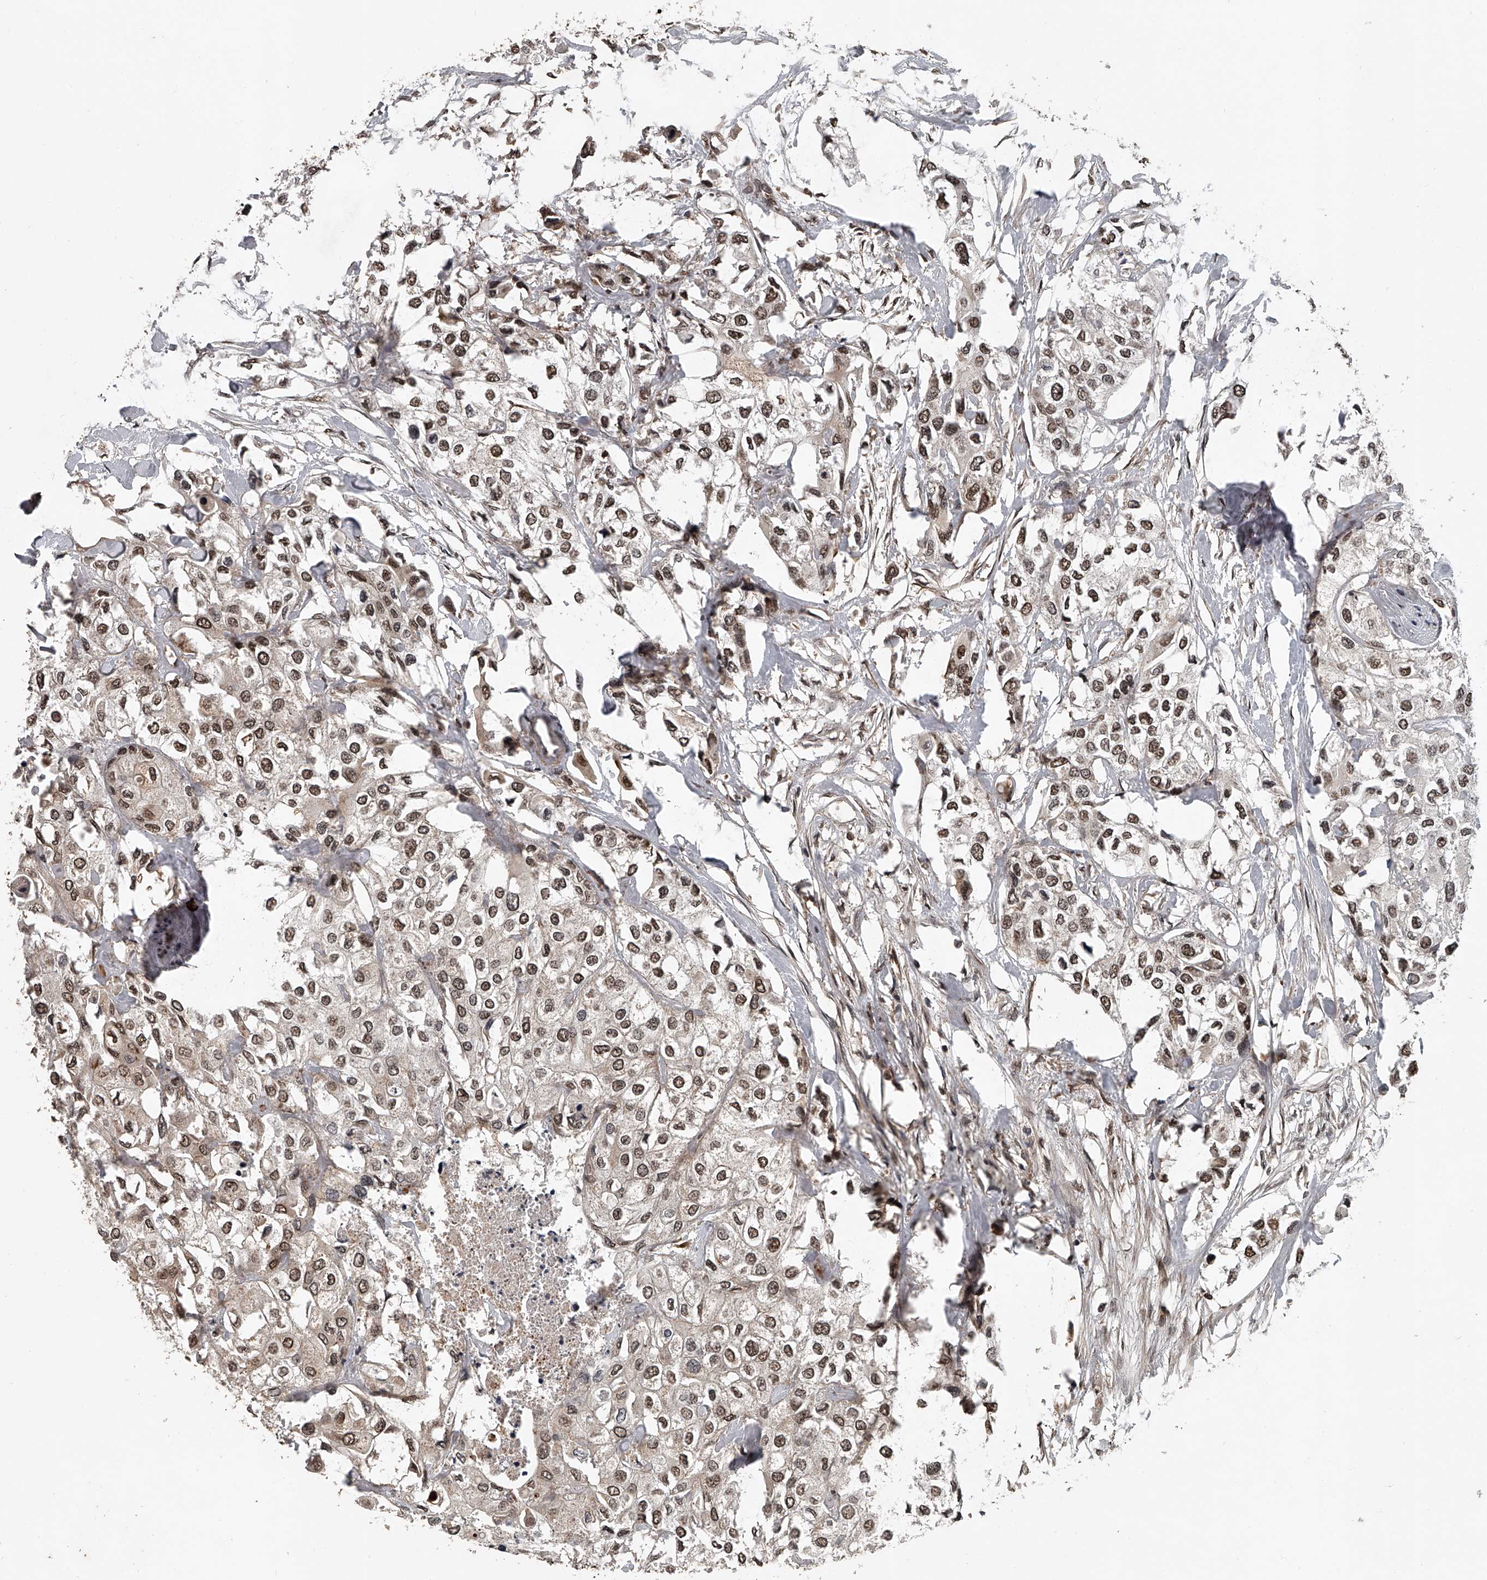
{"staining": {"intensity": "moderate", "quantity": ">75%", "location": "nuclear"}, "tissue": "urothelial cancer", "cell_type": "Tumor cells", "image_type": "cancer", "snomed": [{"axis": "morphology", "description": "Urothelial carcinoma, High grade"}, {"axis": "topography", "description": "Urinary bladder"}], "caption": "IHC image of neoplastic tissue: human high-grade urothelial carcinoma stained using immunohistochemistry demonstrates medium levels of moderate protein expression localized specifically in the nuclear of tumor cells, appearing as a nuclear brown color.", "gene": "PLEKHG1", "patient": {"sex": "male", "age": 64}}